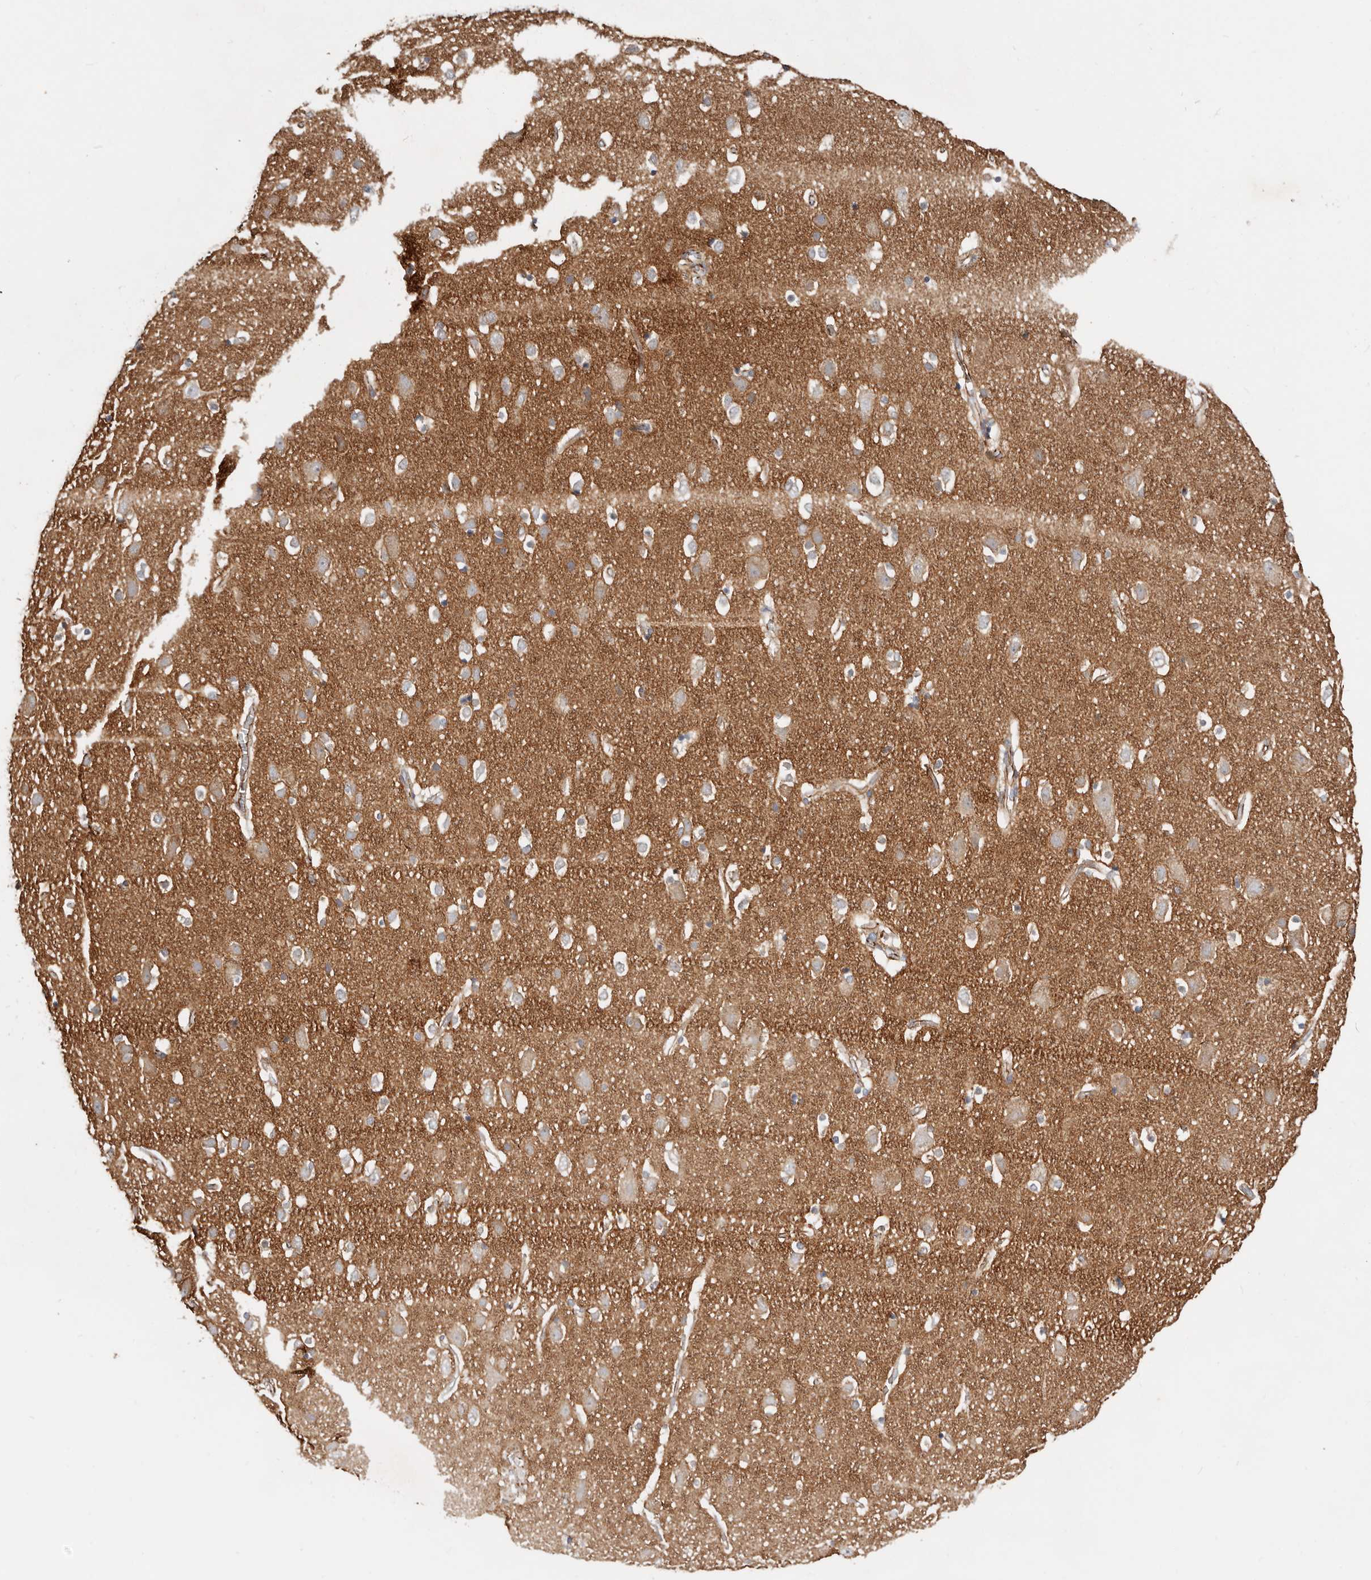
{"staining": {"intensity": "weak", "quantity": ">75%", "location": "cytoplasmic/membranous"}, "tissue": "cerebral cortex", "cell_type": "Endothelial cells", "image_type": "normal", "snomed": [{"axis": "morphology", "description": "Normal tissue, NOS"}, {"axis": "topography", "description": "Cerebral cortex"}], "caption": "A low amount of weak cytoplasmic/membranous positivity is seen in approximately >75% of endothelial cells in unremarkable cerebral cortex. (DAB (3,3'-diaminobenzidine) = brown stain, brightfield microscopy at high magnification).", "gene": "CTNNB1", "patient": {"sex": "male", "age": 54}}